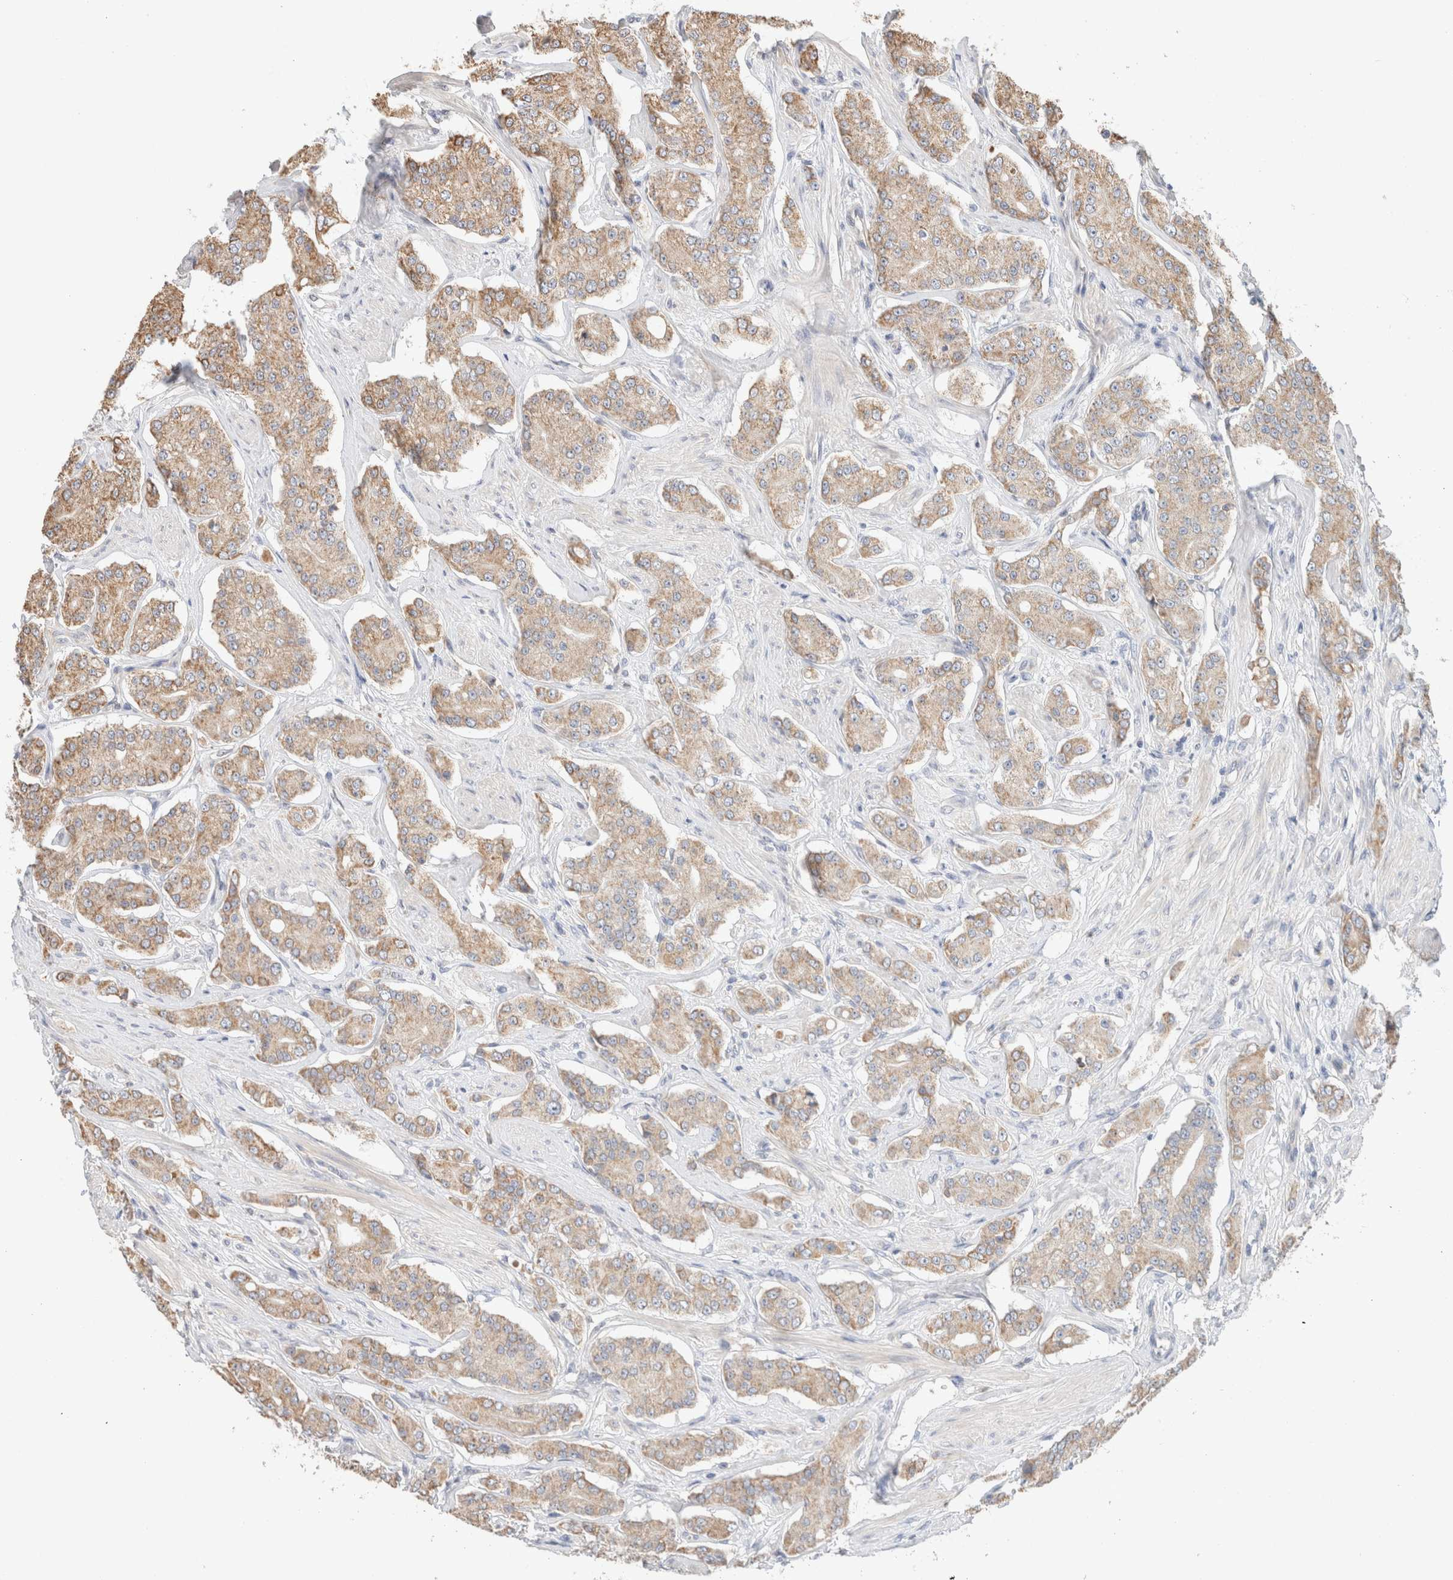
{"staining": {"intensity": "weak", "quantity": ">75%", "location": "cytoplasmic/membranous"}, "tissue": "prostate cancer", "cell_type": "Tumor cells", "image_type": "cancer", "snomed": [{"axis": "morphology", "description": "Adenocarcinoma, High grade"}, {"axis": "topography", "description": "Prostate"}], "caption": "Immunohistochemistry photomicrograph of neoplastic tissue: prostate high-grade adenocarcinoma stained using immunohistochemistry (IHC) reveals low levels of weak protein expression localized specifically in the cytoplasmic/membranous of tumor cells, appearing as a cytoplasmic/membranous brown color.", "gene": "CA13", "patient": {"sex": "male", "age": 71}}